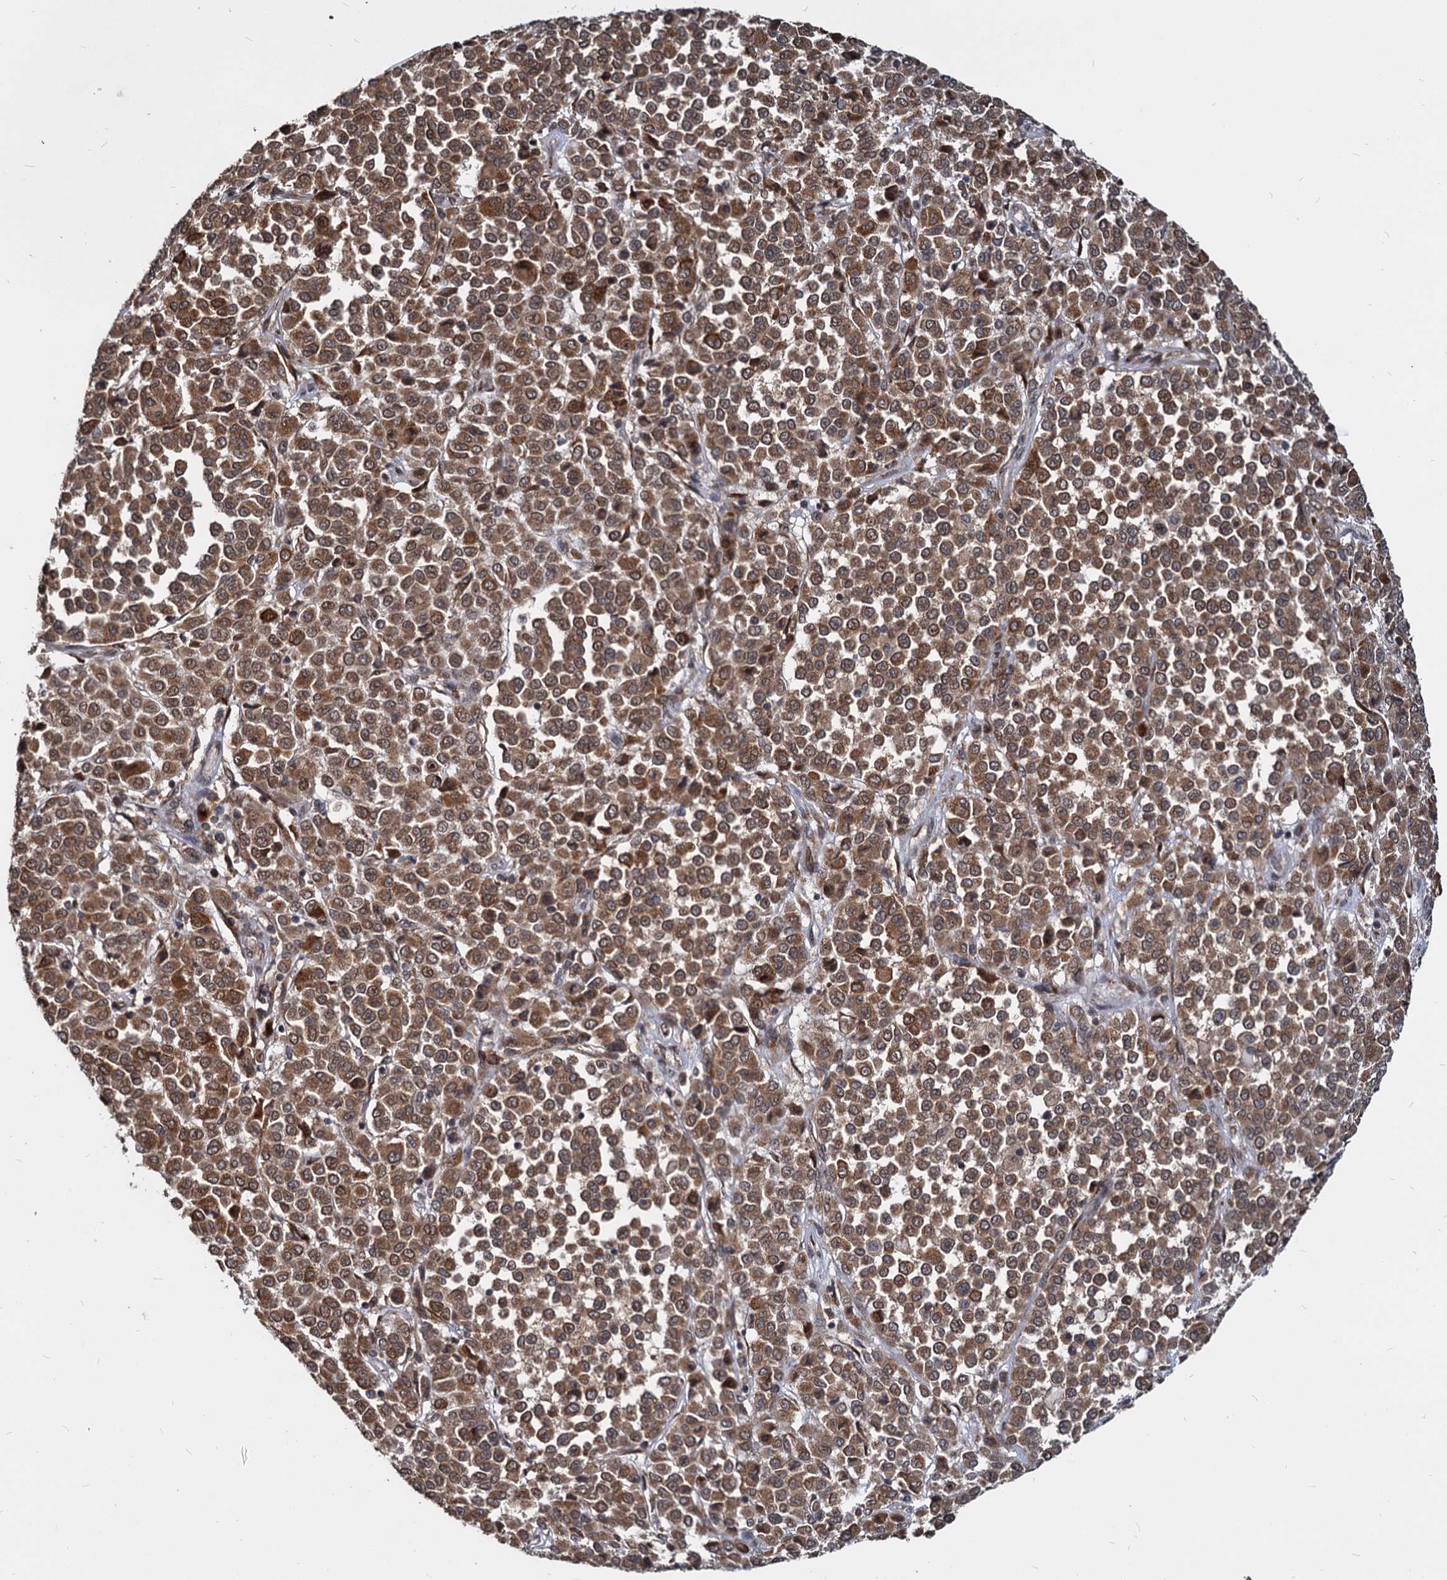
{"staining": {"intensity": "moderate", "quantity": ">75%", "location": "cytoplasmic/membranous,nuclear"}, "tissue": "melanoma", "cell_type": "Tumor cells", "image_type": "cancer", "snomed": [{"axis": "morphology", "description": "Malignant melanoma, Metastatic site"}, {"axis": "topography", "description": "Pancreas"}], "caption": "DAB immunohistochemical staining of human malignant melanoma (metastatic site) displays moderate cytoplasmic/membranous and nuclear protein positivity in approximately >75% of tumor cells. (Brightfield microscopy of DAB IHC at high magnification).", "gene": "SAAL1", "patient": {"sex": "female", "age": 30}}